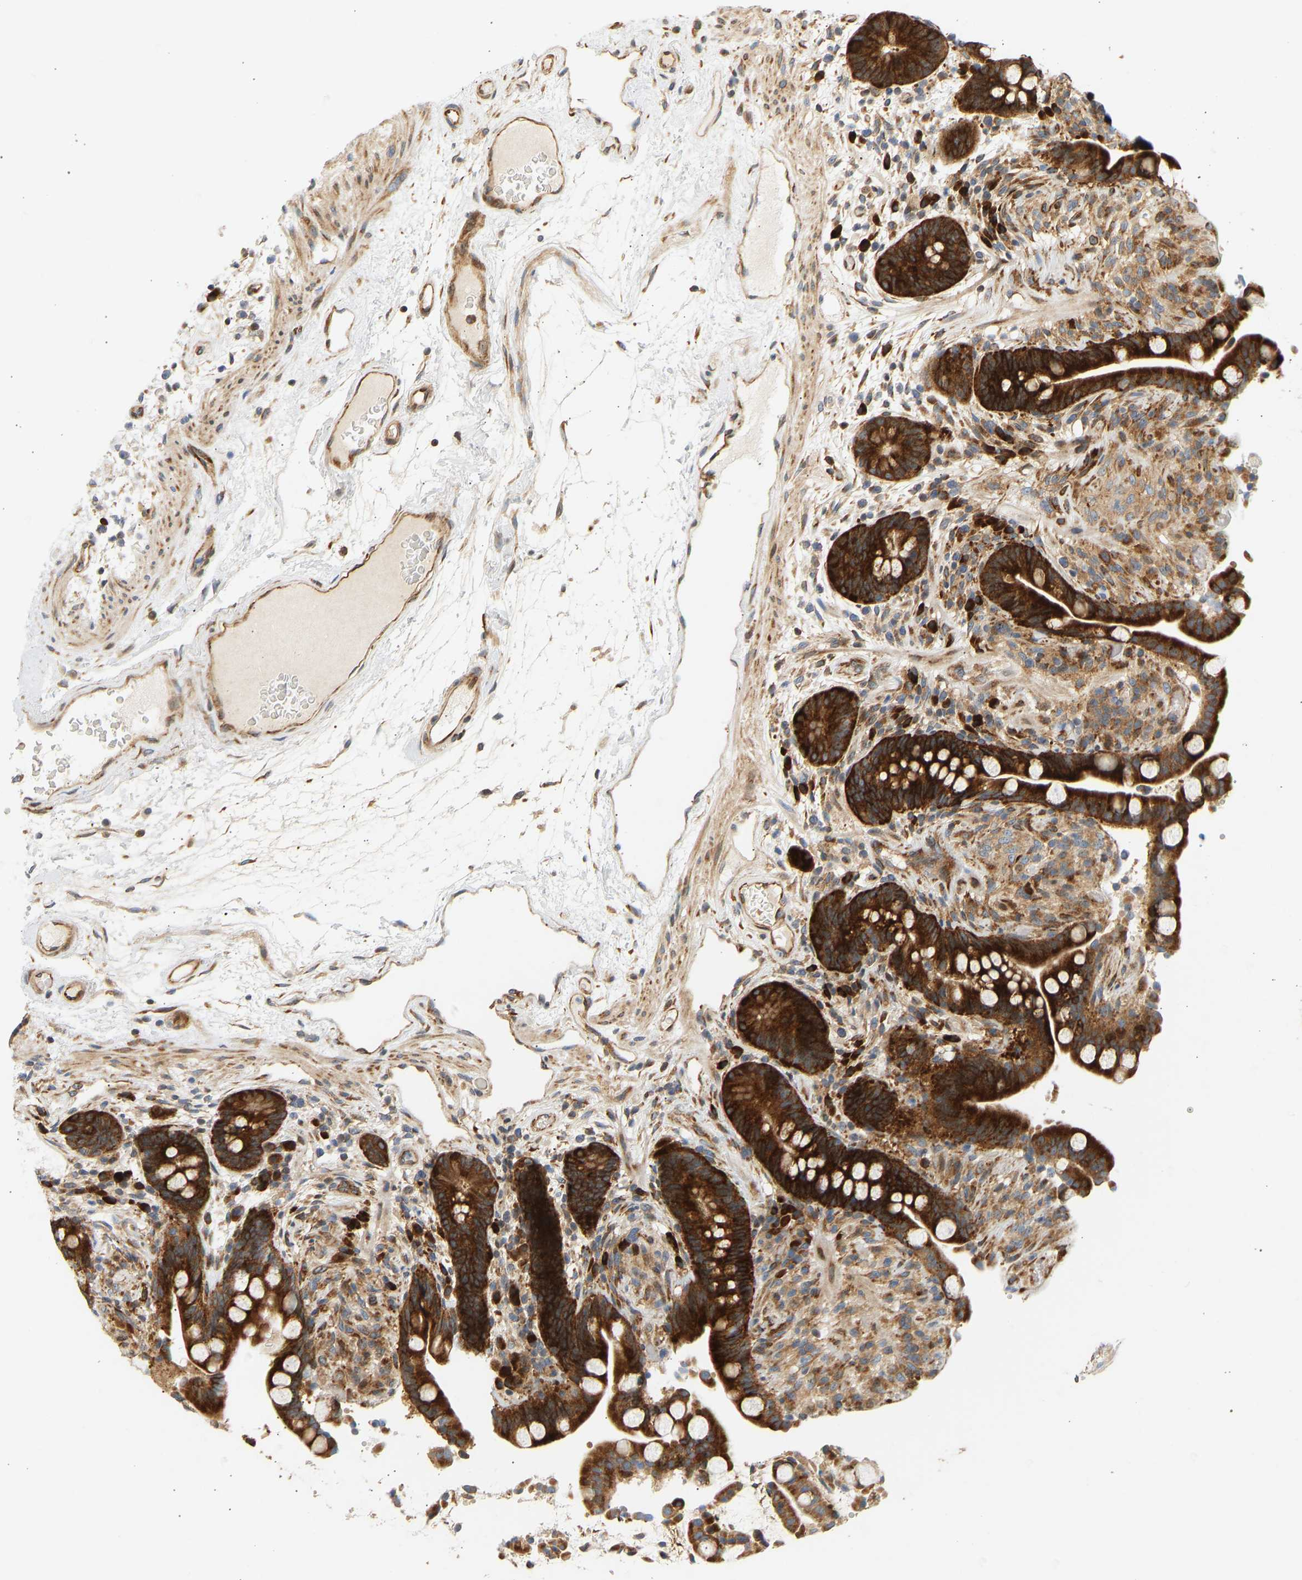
{"staining": {"intensity": "moderate", "quantity": ">75%", "location": "cytoplasmic/membranous"}, "tissue": "colon", "cell_type": "Endothelial cells", "image_type": "normal", "snomed": [{"axis": "morphology", "description": "Normal tissue, NOS"}, {"axis": "topography", "description": "Colon"}], "caption": "An image of human colon stained for a protein reveals moderate cytoplasmic/membranous brown staining in endothelial cells. (DAB IHC with brightfield microscopy, high magnification).", "gene": "RPS14", "patient": {"sex": "male", "age": 73}}